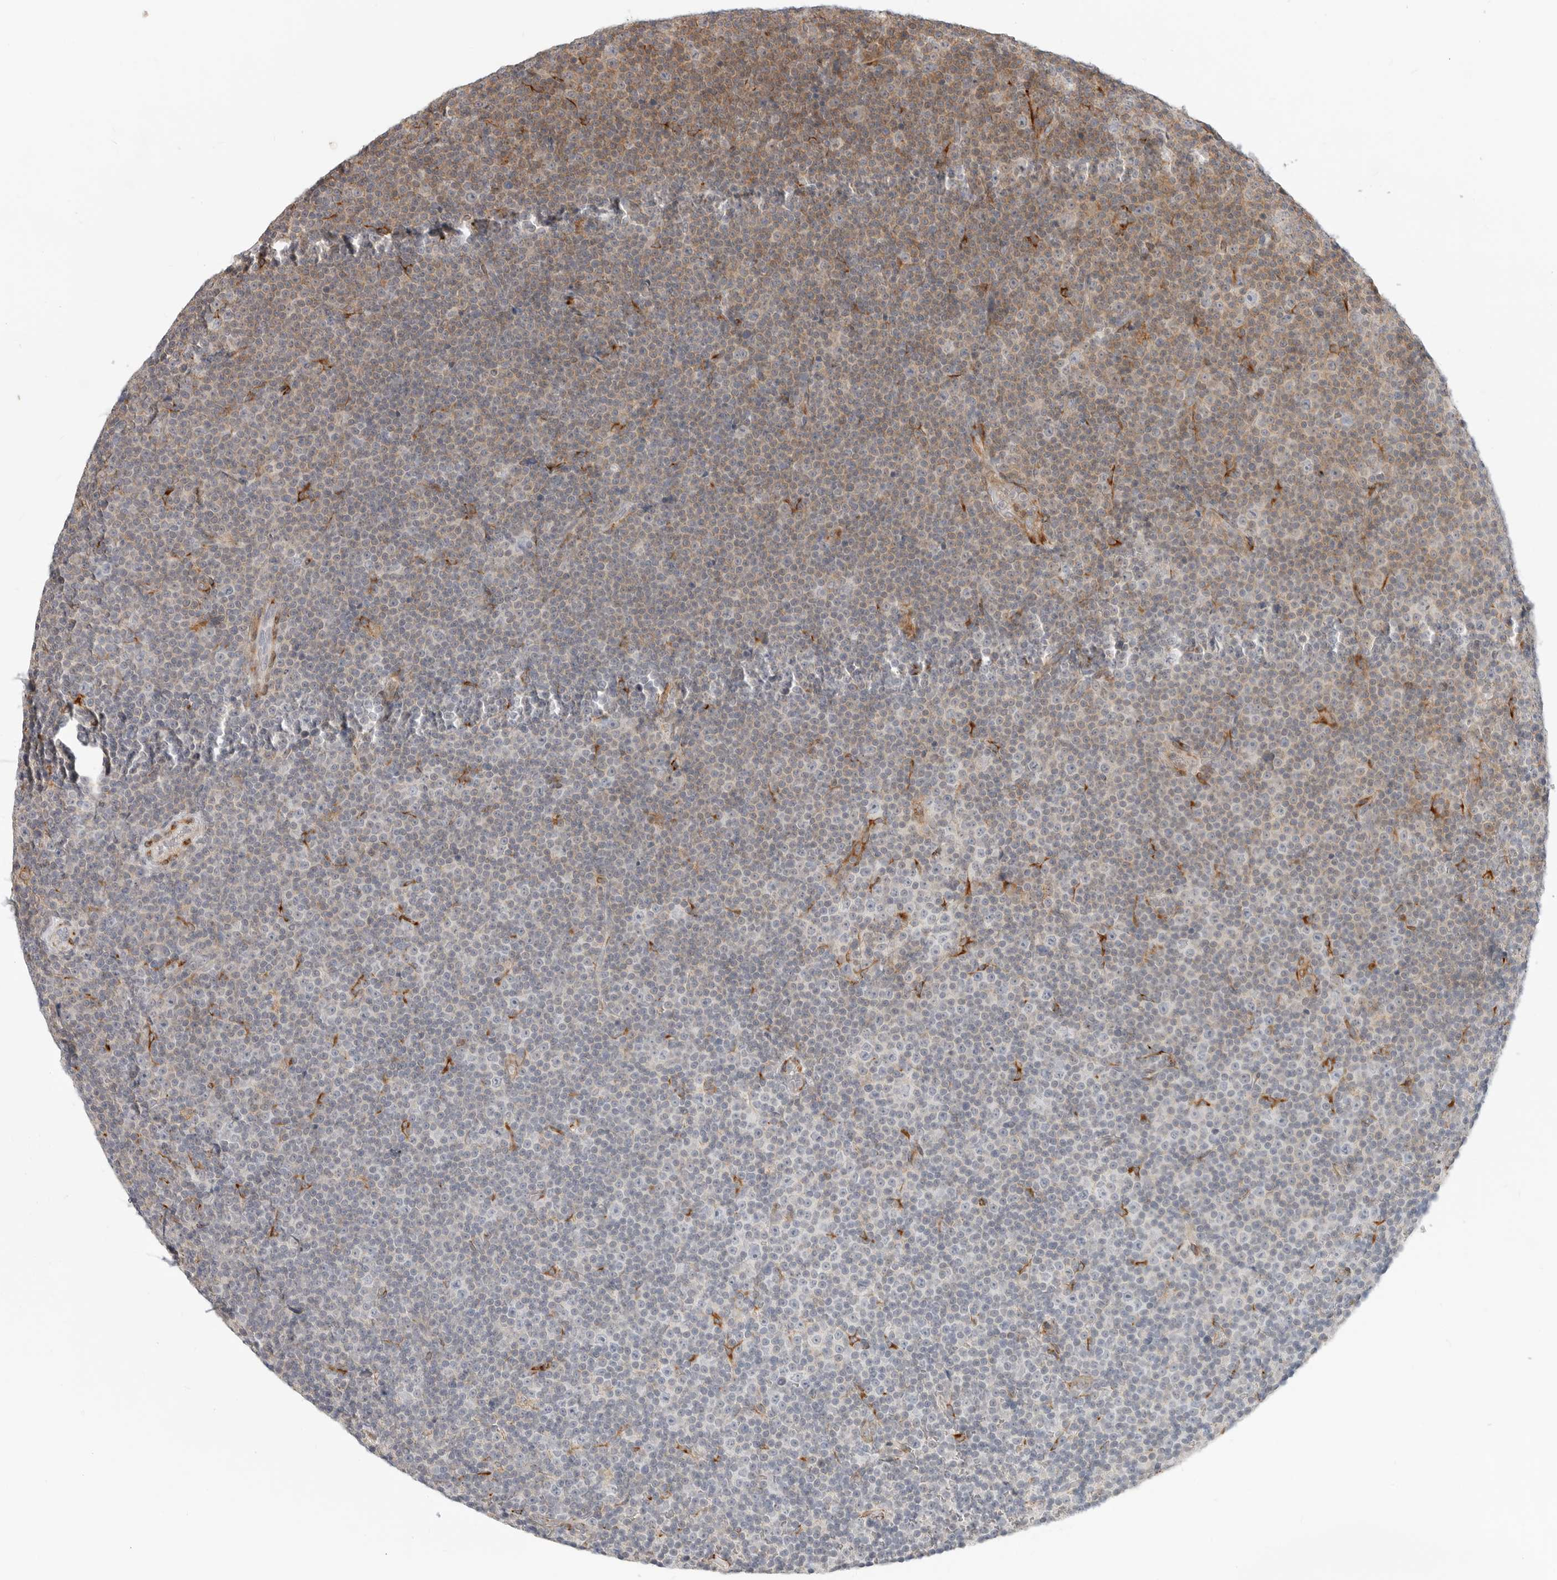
{"staining": {"intensity": "weak", "quantity": "<25%", "location": "cytoplasmic/membranous"}, "tissue": "lymphoma", "cell_type": "Tumor cells", "image_type": "cancer", "snomed": [{"axis": "morphology", "description": "Malignant lymphoma, non-Hodgkin's type, Low grade"}, {"axis": "topography", "description": "Lymph node"}], "caption": "Tumor cells are negative for brown protein staining in low-grade malignant lymphoma, non-Hodgkin's type.", "gene": "C1QTNF1", "patient": {"sex": "female", "age": 67}}